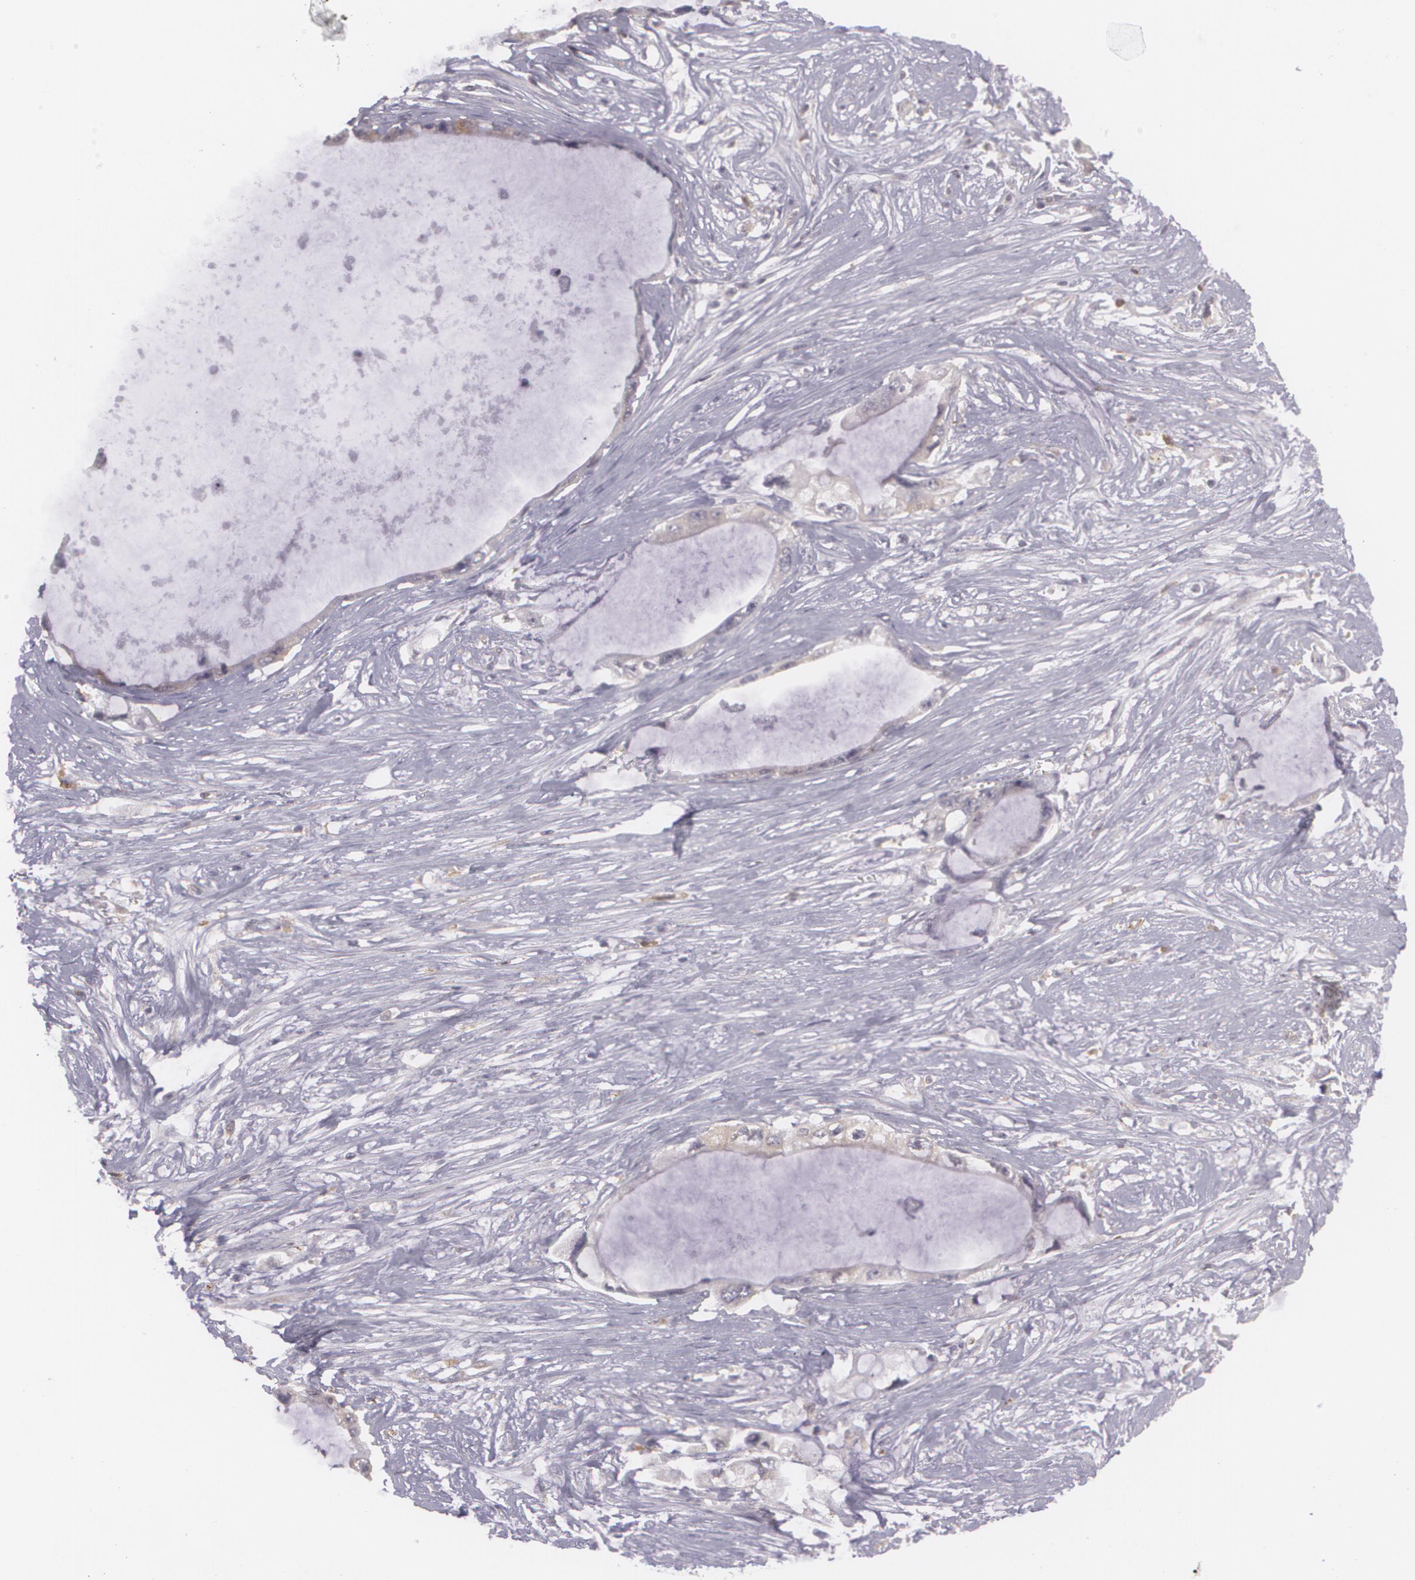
{"staining": {"intensity": "negative", "quantity": "none", "location": "none"}, "tissue": "pancreatic cancer", "cell_type": "Tumor cells", "image_type": "cancer", "snomed": [{"axis": "morphology", "description": "Adenocarcinoma, NOS"}, {"axis": "topography", "description": "Pancreas"}, {"axis": "topography", "description": "Stomach, upper"}], "caption": "Tumor cells show no significant positivity in adenocarcinoma (pancreatic).", "gene": "BIN1", "patient": {"sex": "male", "age": 77}}